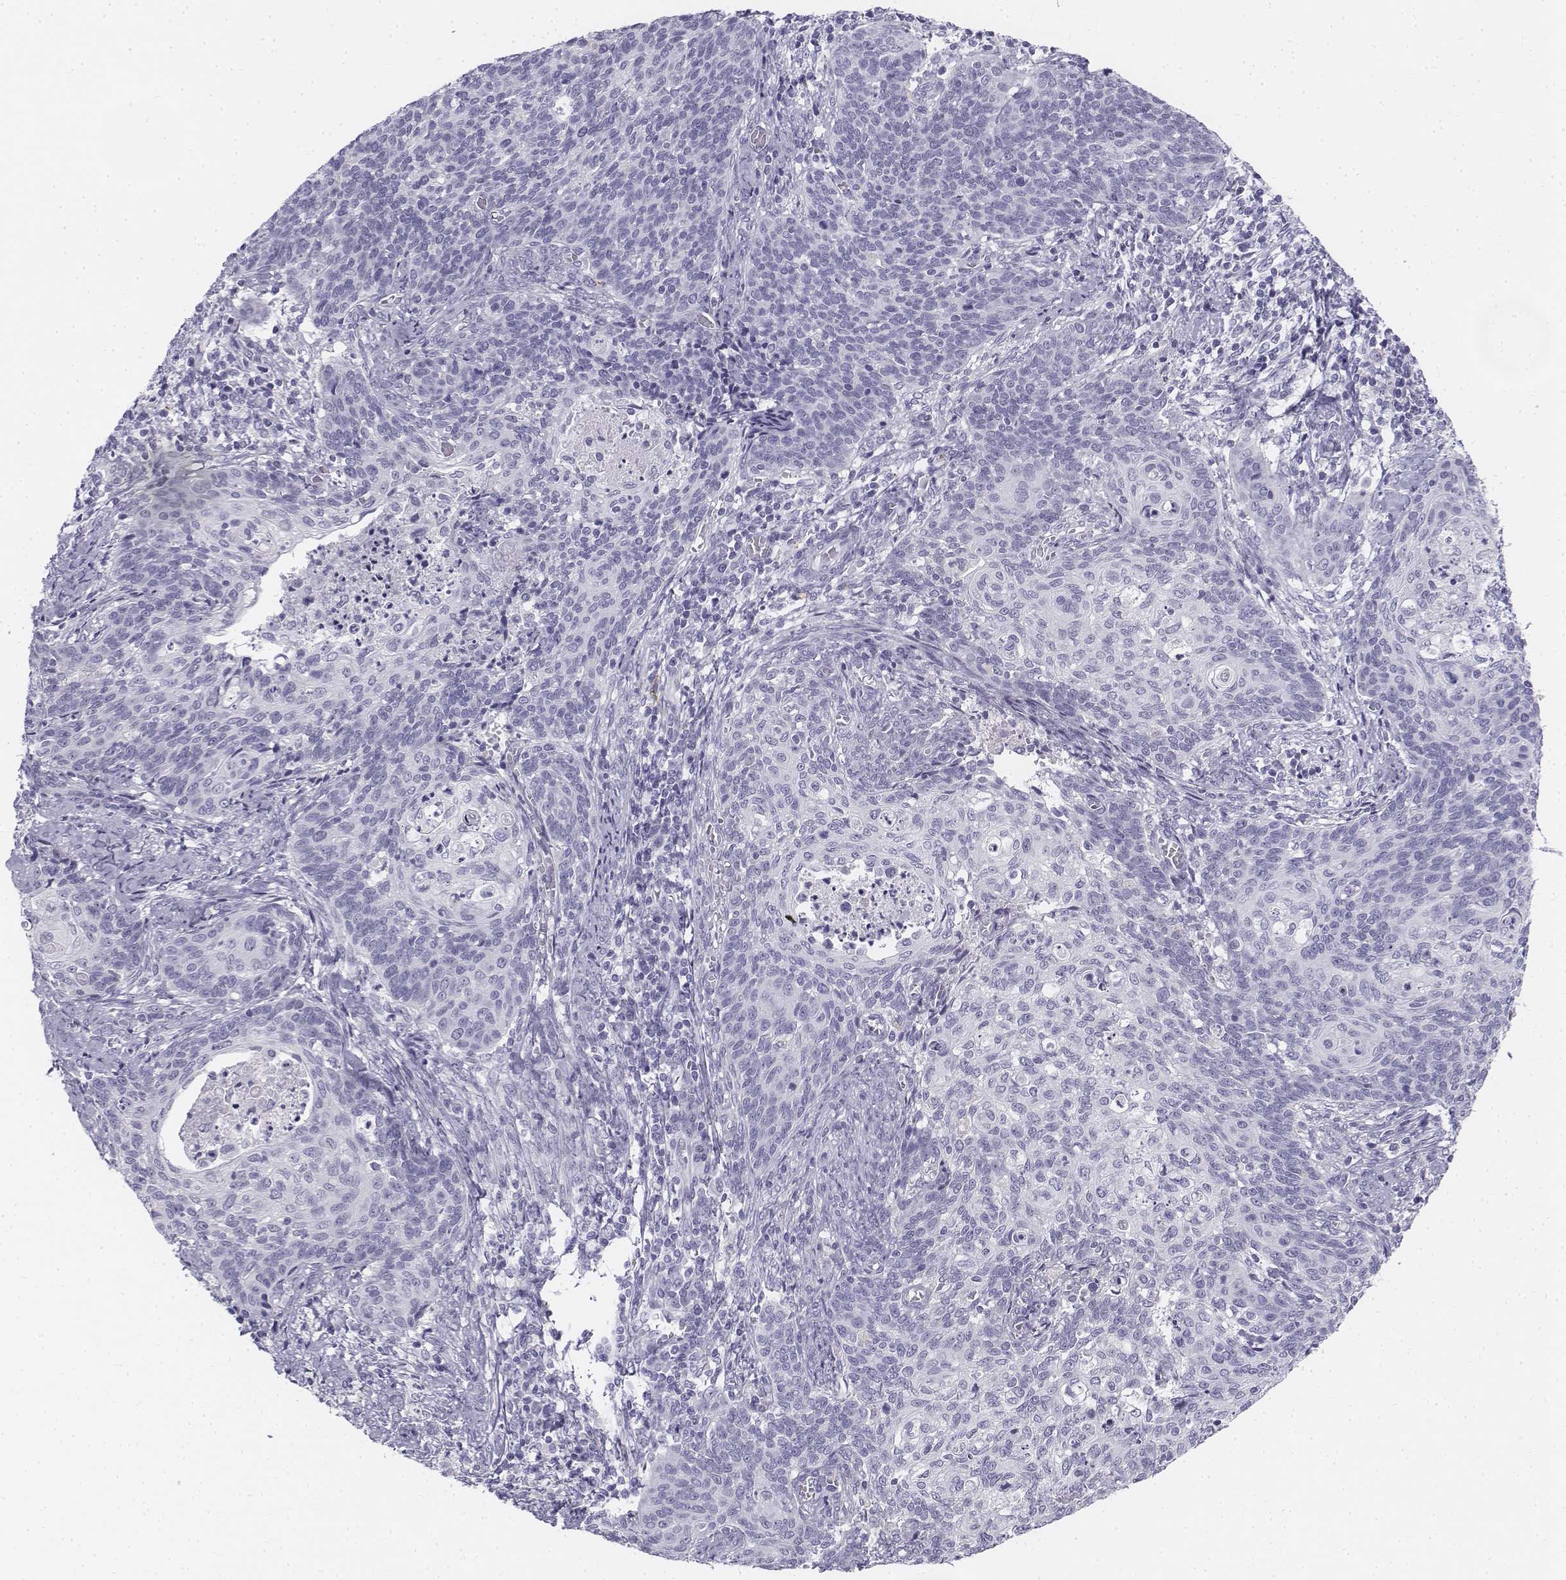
{"staining": {"intensity": "negative", "quantity": "none", "location": "none"}, "tissue": "cervical cancer", "cell_type": "Tumor cells", "image_type": "cancer", "snomed": [{"axis": "morphology", "description": "Normal tissue, NOS"}, {"axis": "morphology", "description": "Squamous cell carcinoma, NOS"}, {"axis": "topography", "description": "Cervix"}], "caption": "Tumor cells are negative for brown protein staining in cervical cancer (squamous cell carcinoma). The staining is performed using DAB (3,3'-diaminobenzidine) brown chromogen with nuclei counter-stained in using hematoxylin.", "gene": "TH", "patient": {"sex": "female", "age": 39}}